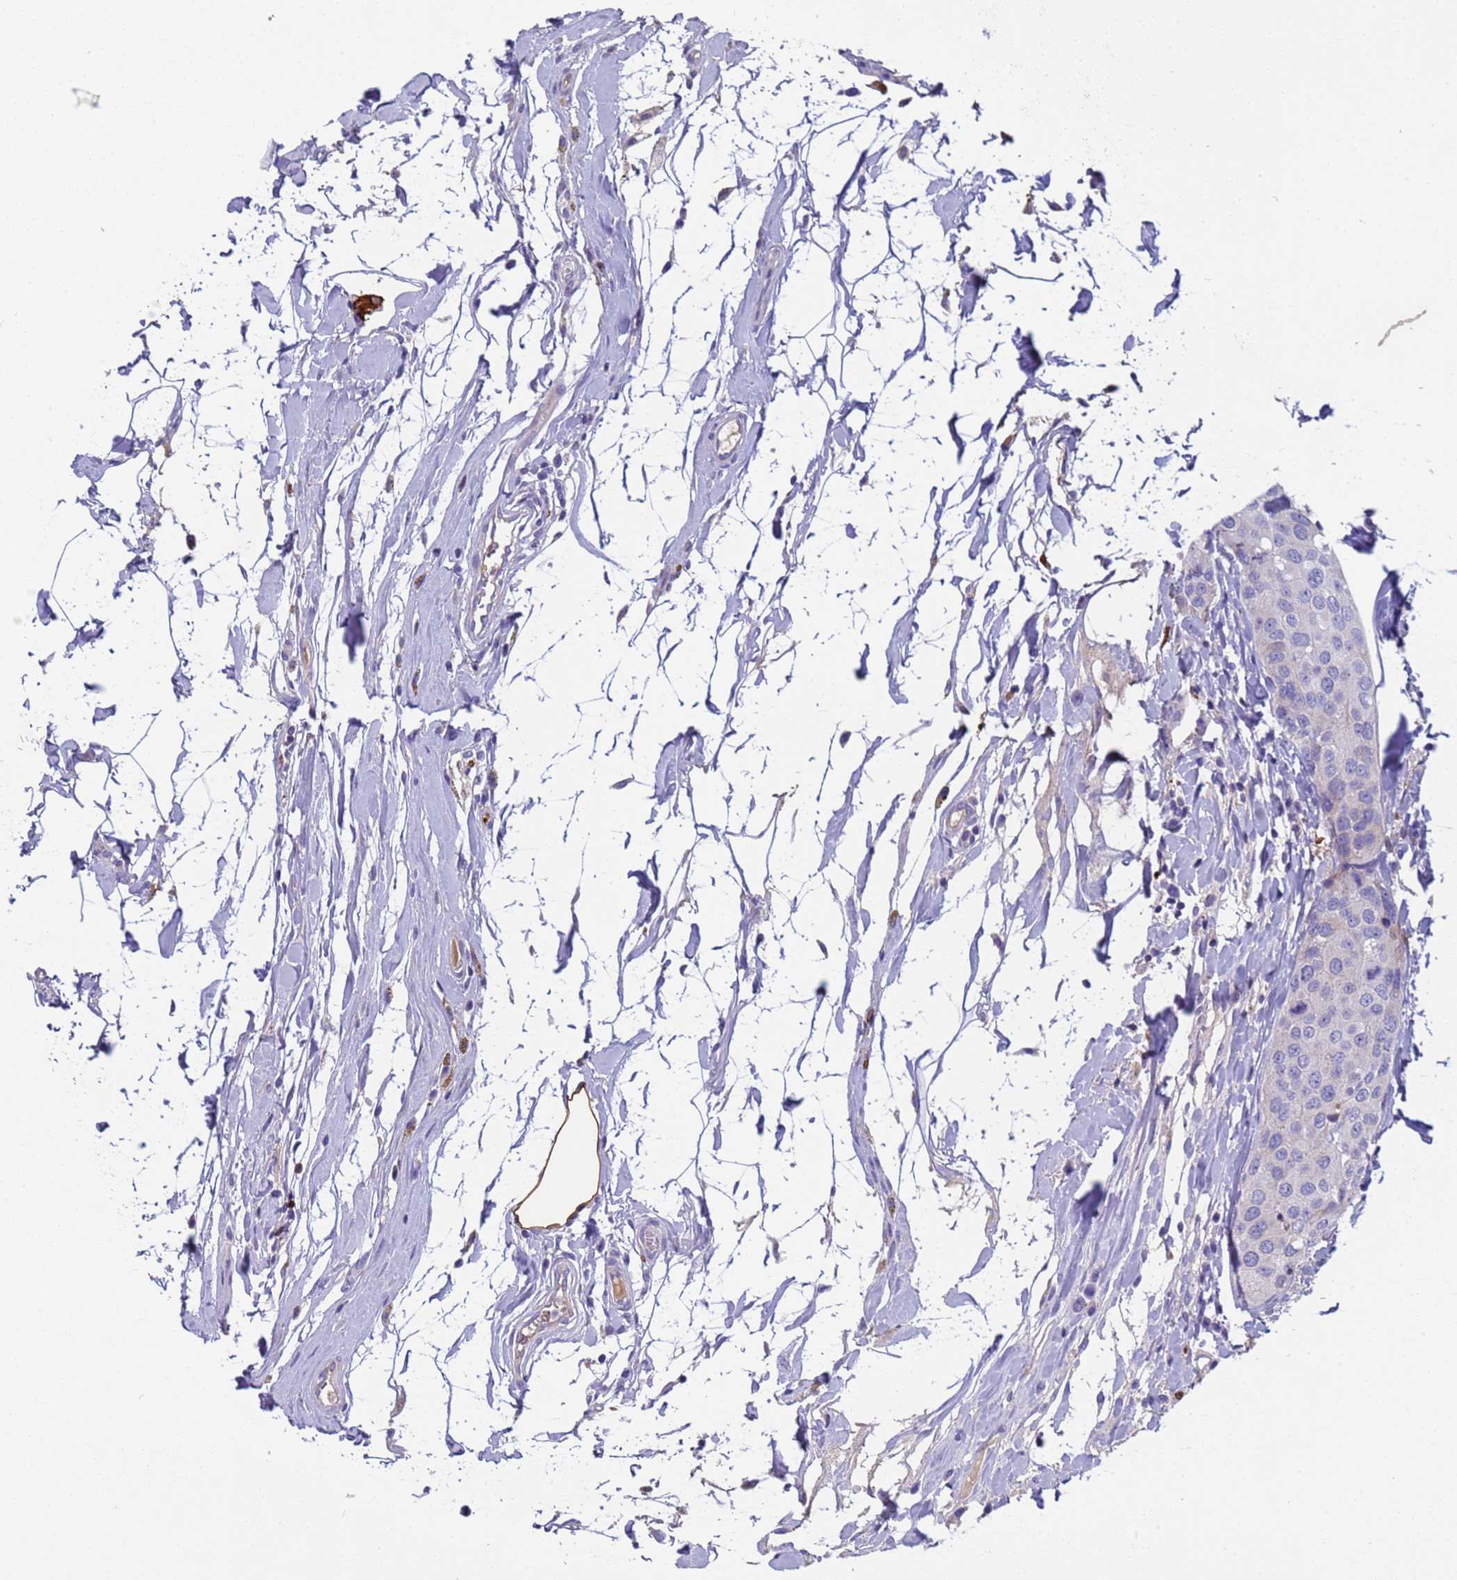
{"staining": {"intensity": "negative", "quantity": "none", "location": "none"}, "tissue": "breast cancer", "cell_type": "Tumor cells", "image_type": "cancer", "snomed": [{"axis": "morphology", "description": "Duct carcinoma"}, {"axis": "topography", "description": "Breast"}], "caption": "DAB (3,3'-diaminobenzidine) immunohistochemical staining of human breast cancer (invasive ductal carcinoma) shows no significant positivity in tumor cells.", "gene": "C4orf46", "patient": {"sex": "female", "age": 55}}